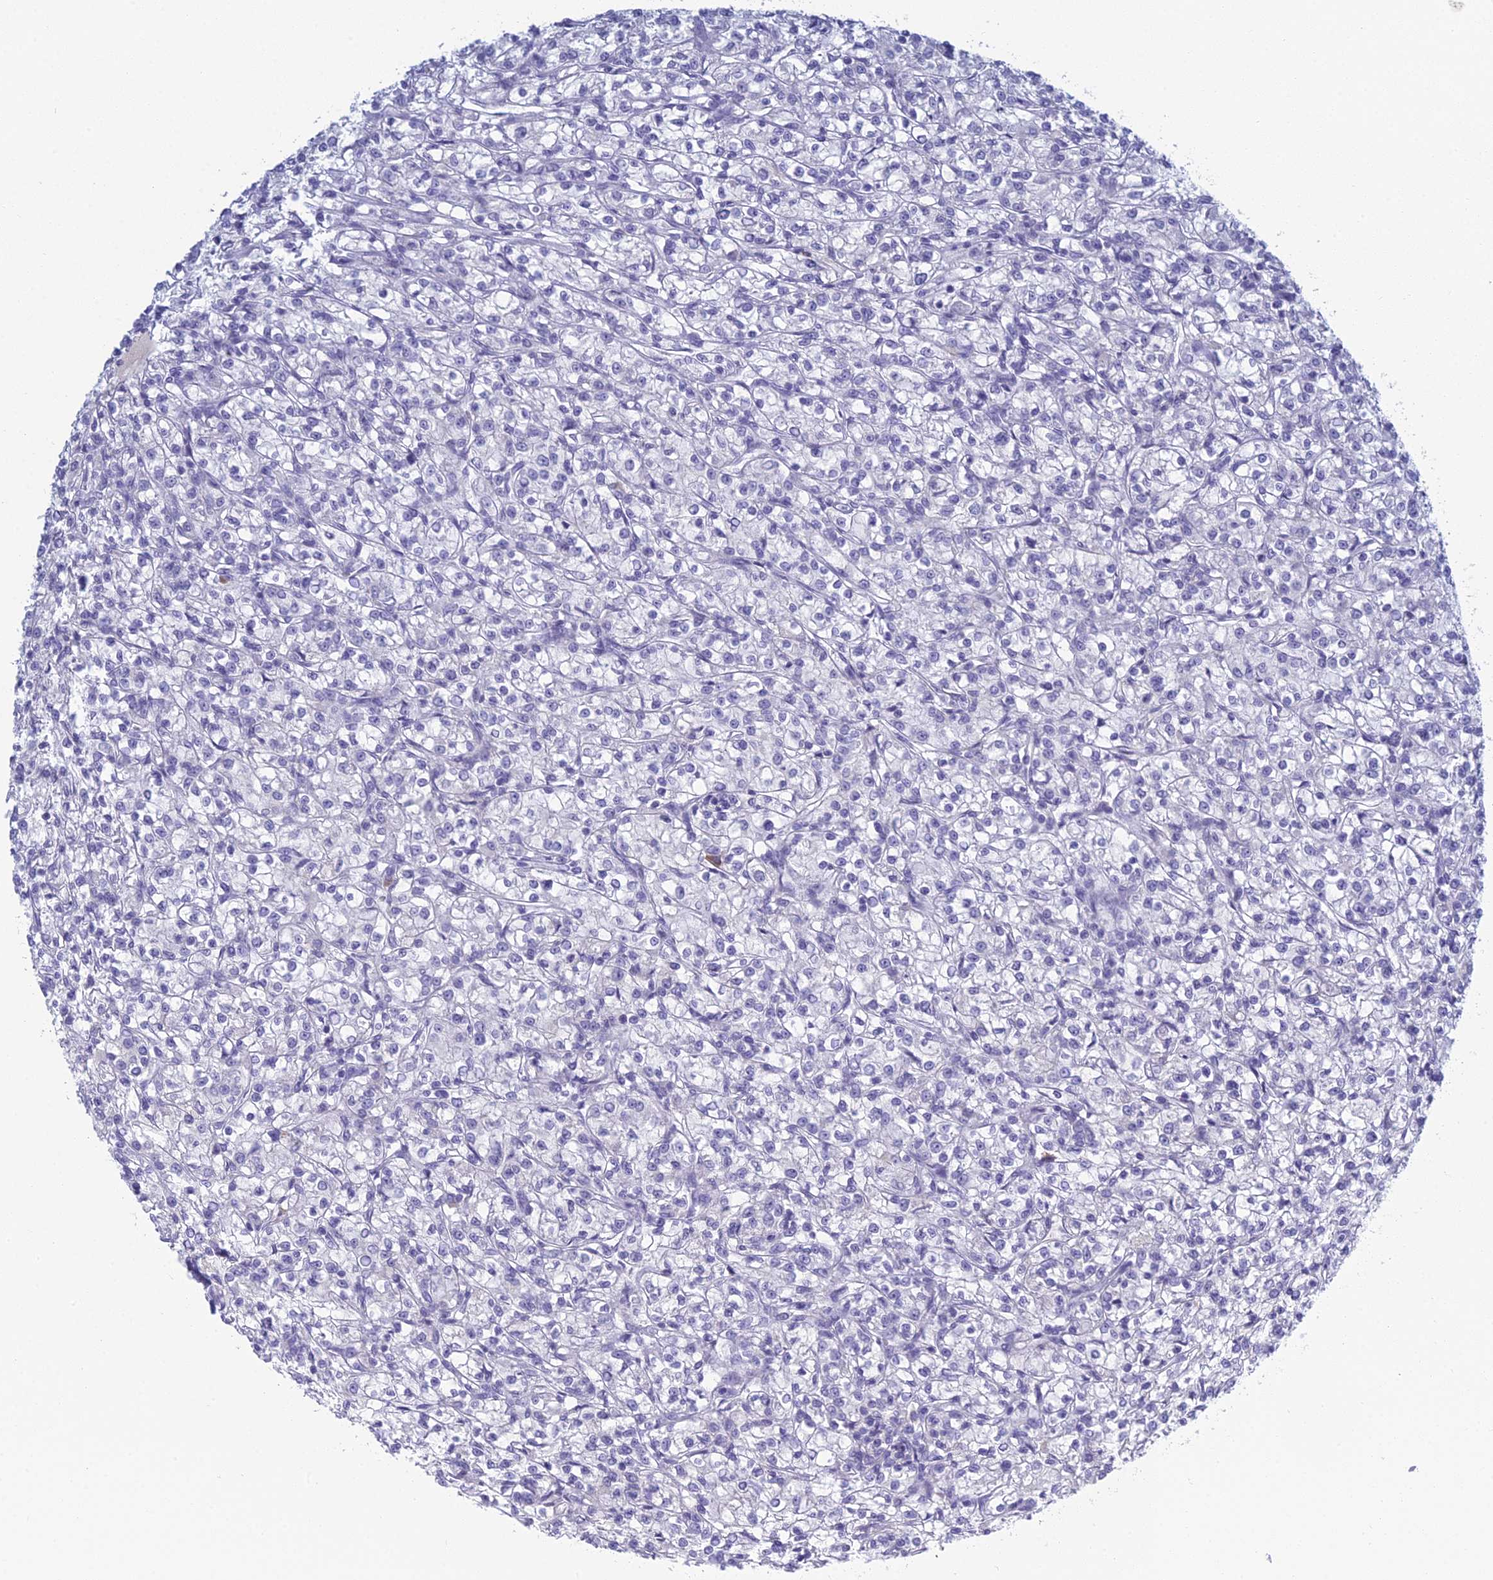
{"staining": {"intensity": "negative", "quantity": "none", "location": "none"}, "tissue": "renal cancer", "cell_type": "Tumor cells", "image_type": "cancer", "snomed": [{"axis": "morphology", "description": "Adenocarcinoma, NOS"}, {"axis": "topography", "description": "Kidney"}], "caption": "DAB (3,3'-diaminobenzidine) immunohistochemical staining of human renal cancer exhibits no significant expression in tumor cells.", "gene": "MUC13", "patient": {"sex": "female", "age": 59}}